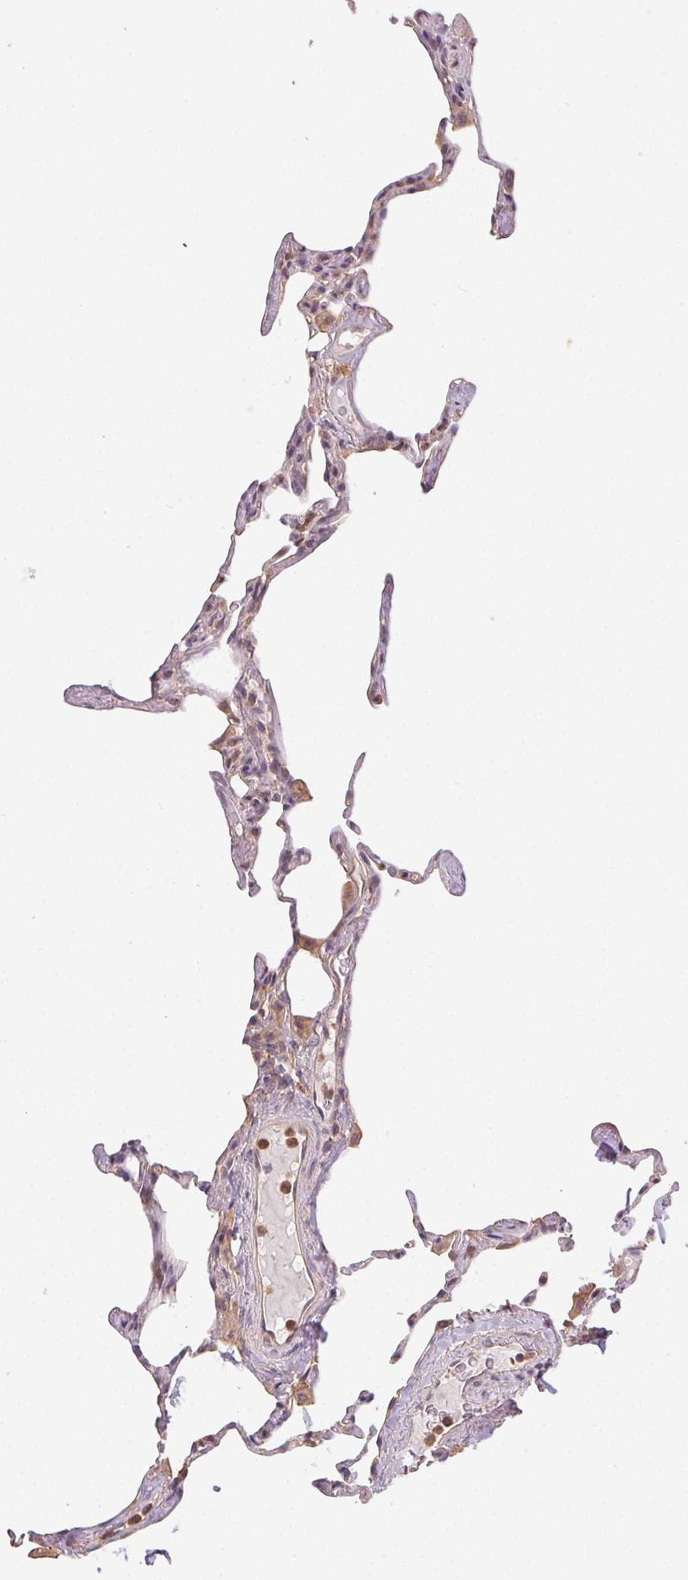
{"staining": {"intensity": "negative", "quantity": "none", "location": "none"}, "tissue": "lung", "cell_type": "Alveolar cells", "image_type": "normal", "snomed": [{"axis": "morphology", "description": "Normal tissue, NOS"}, {"axis": "topography", "description": "Lung"}], "caption": "A histopathology image of human lung is negative for staining in alveolar cells. The staining is performed using DAB (3,3'-diaminobenzidine) brown chromogen with nuclei counter-stained in using hematoxylin.", "gene": "GDI1", "patient": {"sex": "male", "age": 65}}